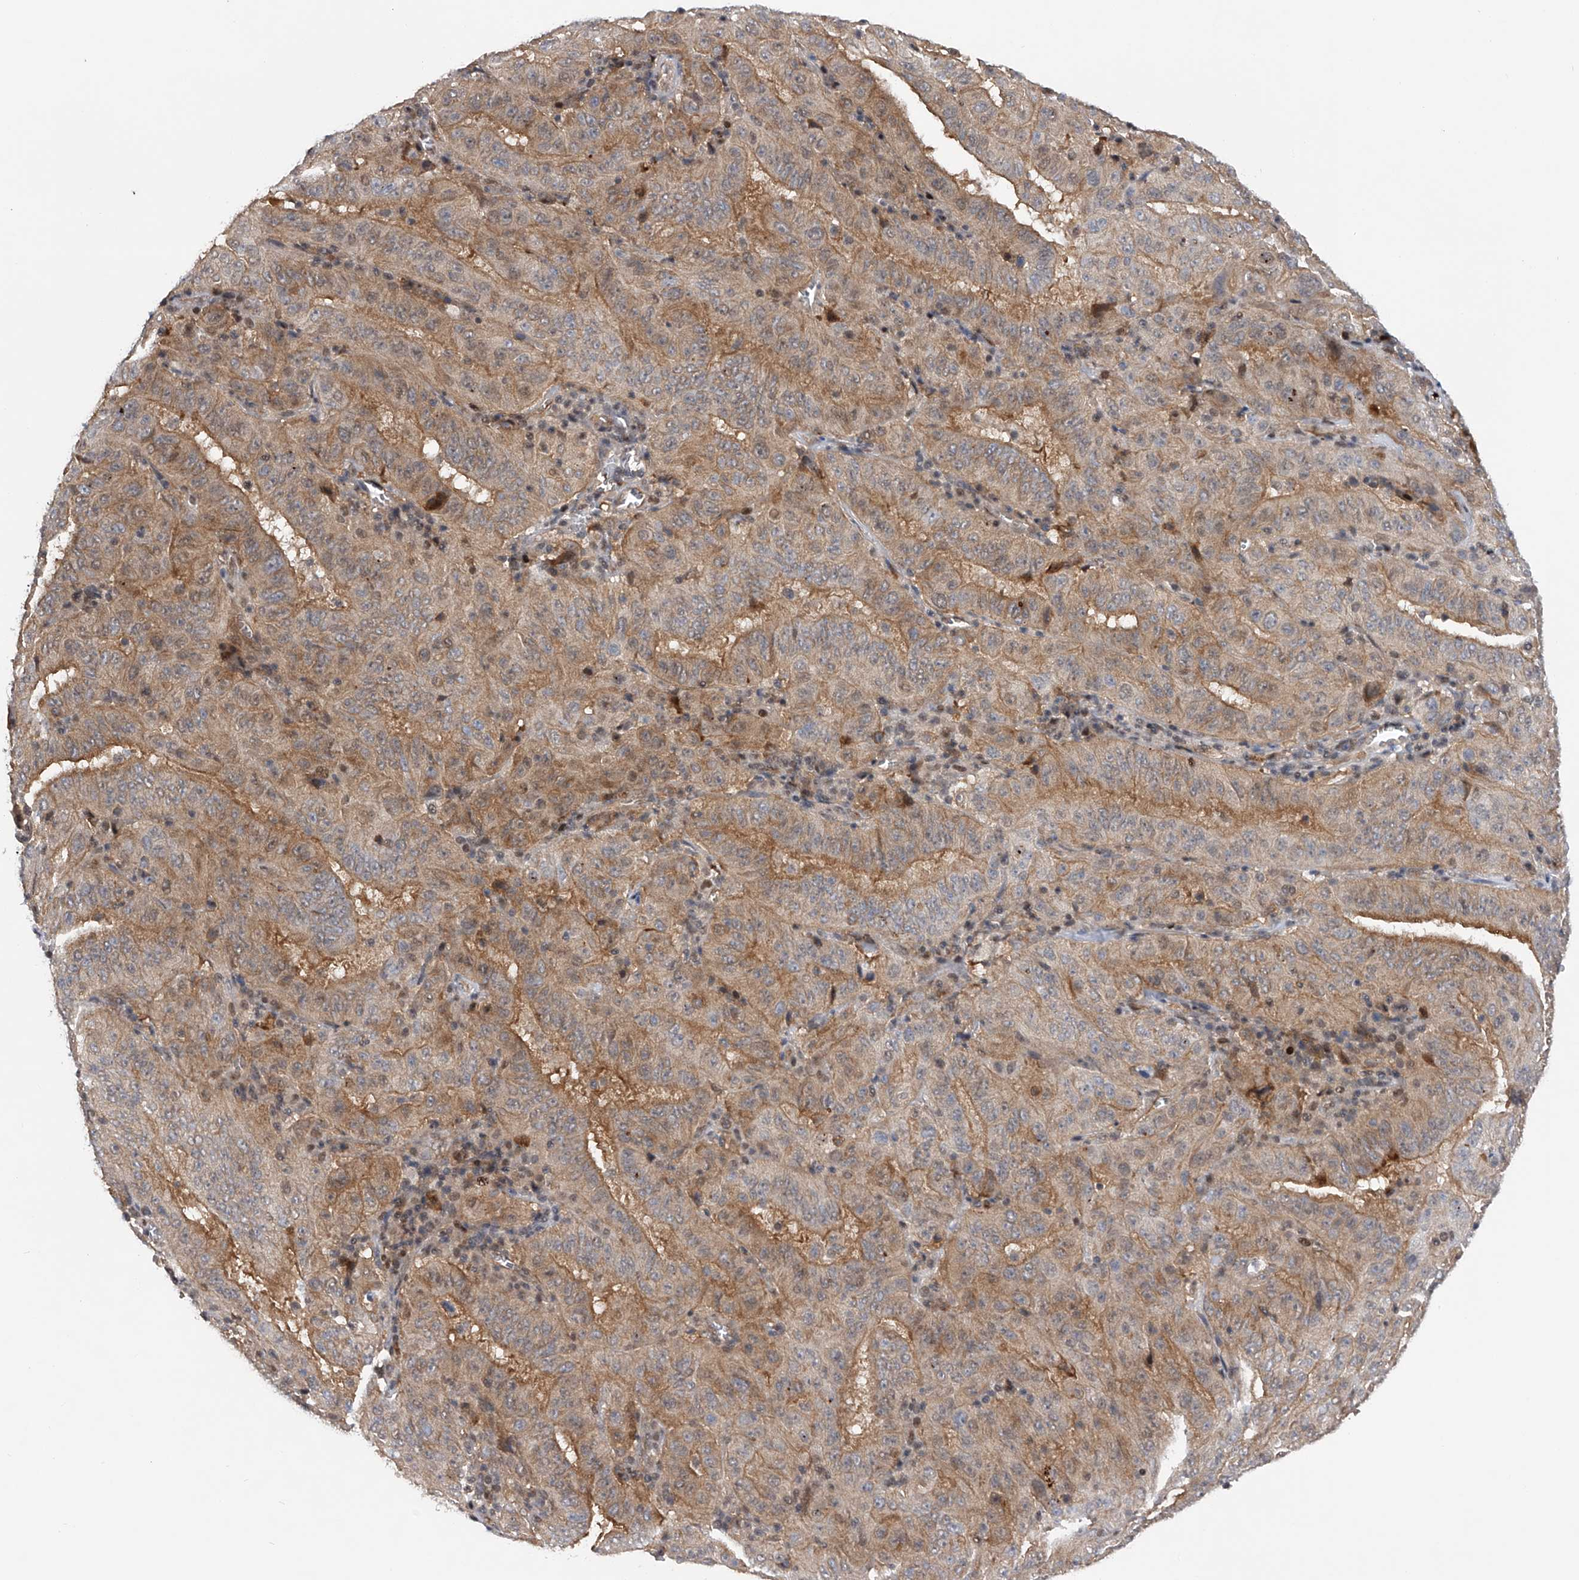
{"staining": {"intensity": "weak", "quantity": "25%-75%", "location": "cytoplasmic/membranous"}, "tissue": "pancreatic cancer", "cell_type": "Tumor cells", "image_type": "cancer", "snomed": [{"axis": "morphology", "description": "Adenocarcinoma, NOS"}, {"axis": "topography", "description": "Pancreas"}], "caption": "Pancreatic cancer stained for a protein (brown) shows weak cytoplasmic/membranous positive positivity in approximately 25%-75% of tumor cells.", "gene": "RWDD2A", "patient": {"sex": "male", "age": 63}}